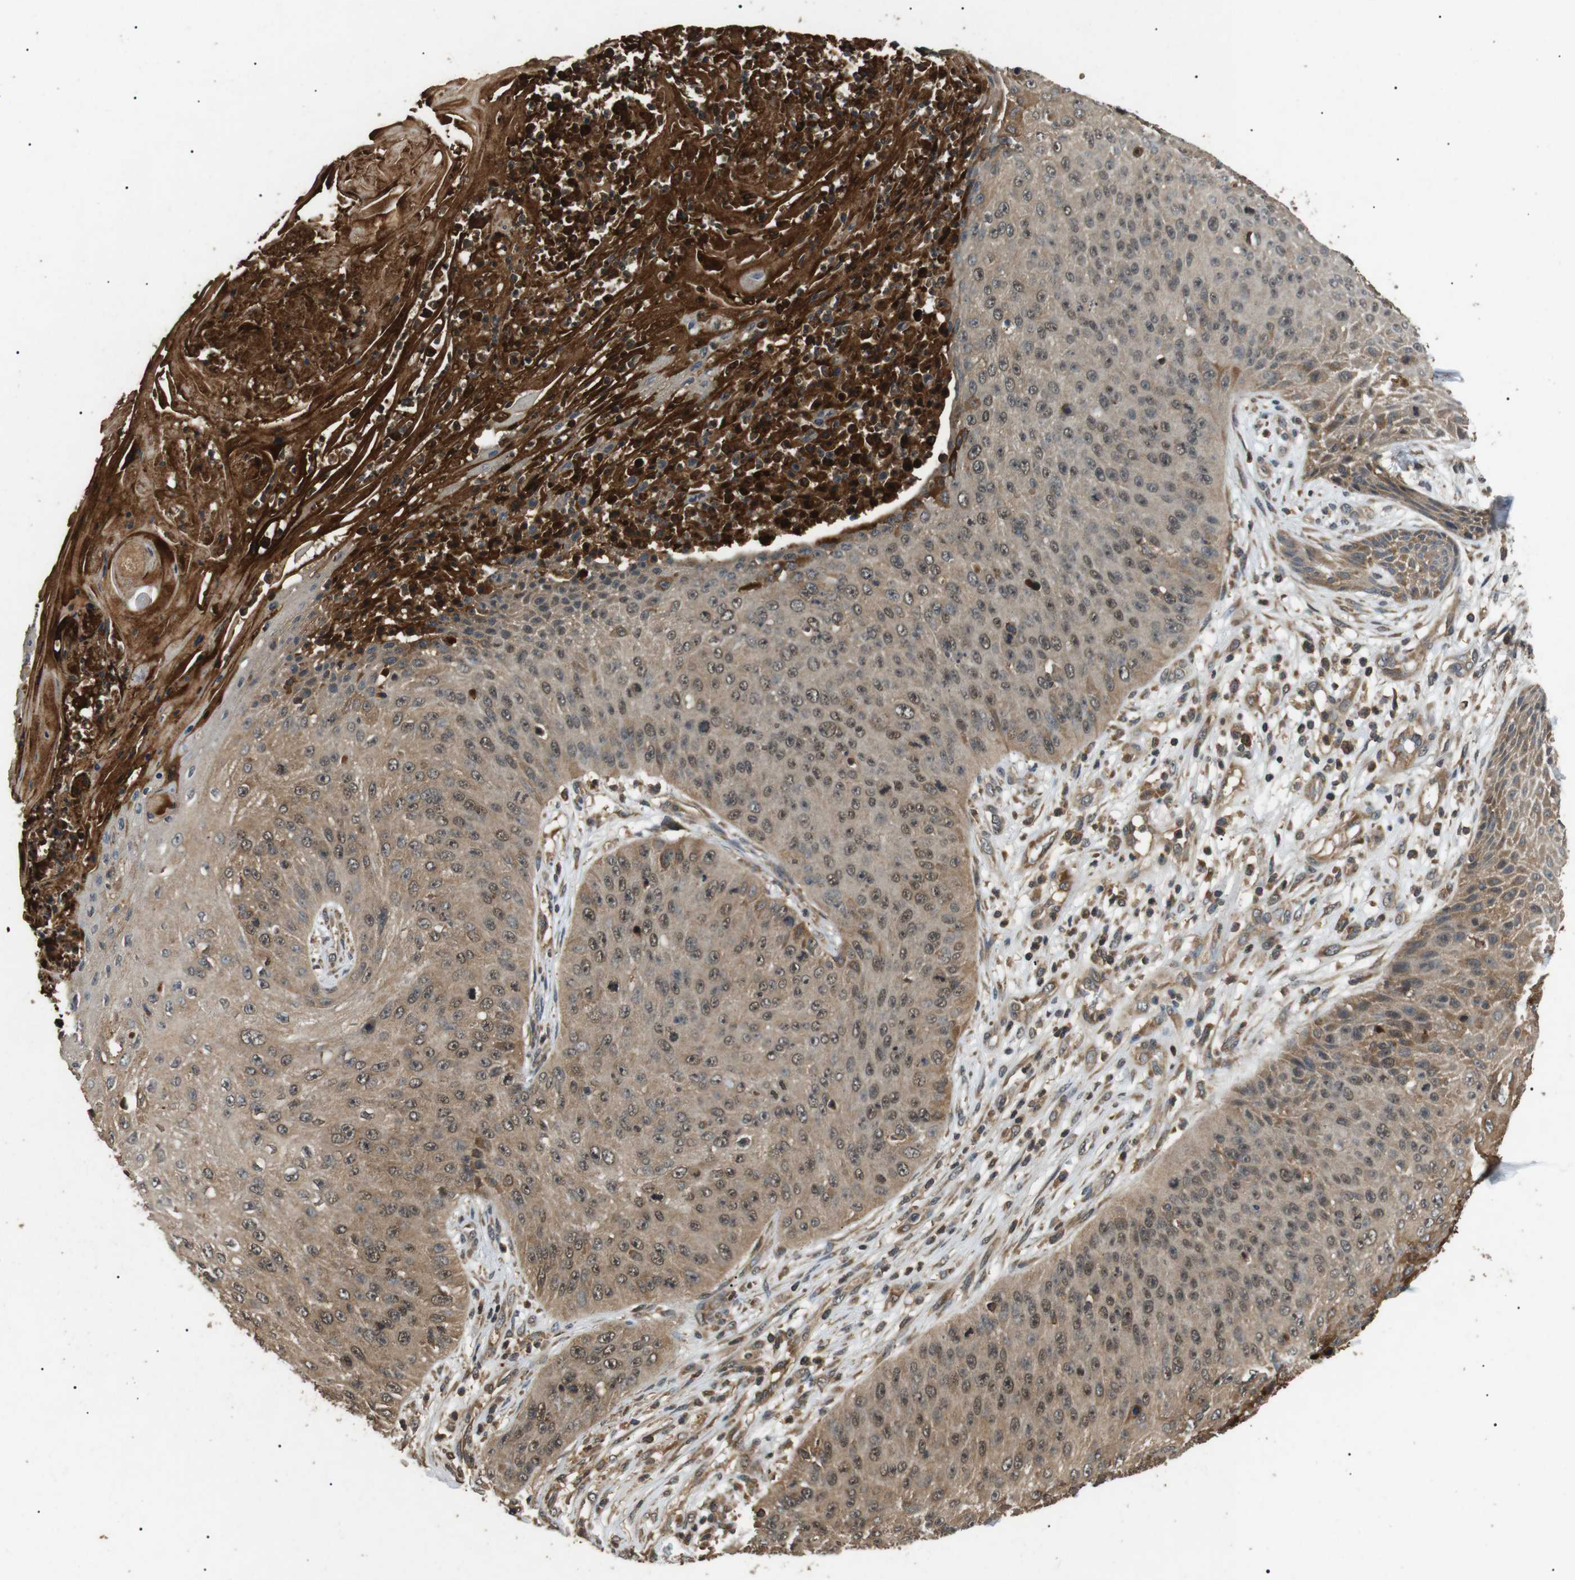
{"staining": {"intensity": "moderate", "quantity": ">75%", "location": "cytoplasmic/membranous,nuclear"}, "tissue": "skin cancer", "cell_type": "Tumor cells", "image_type": "cancer", "snomed": [{"axis": "morphology", "description": "Squamous cell carcinoma, NOS"}, {"axis": "topography", "description": "Skin"}], "caption": "Immunohistochemical staining of skin squamous cell carcinoma exhibits moderate cytoplasmic/membranous and nuclear protein expression in about >75% of tumor cells. Immunohistochemistry stains the protein in brown and the nuclei are stained blue.", "gene": "TBC1D15", "patient": {"sex": "female", "age": 80}}